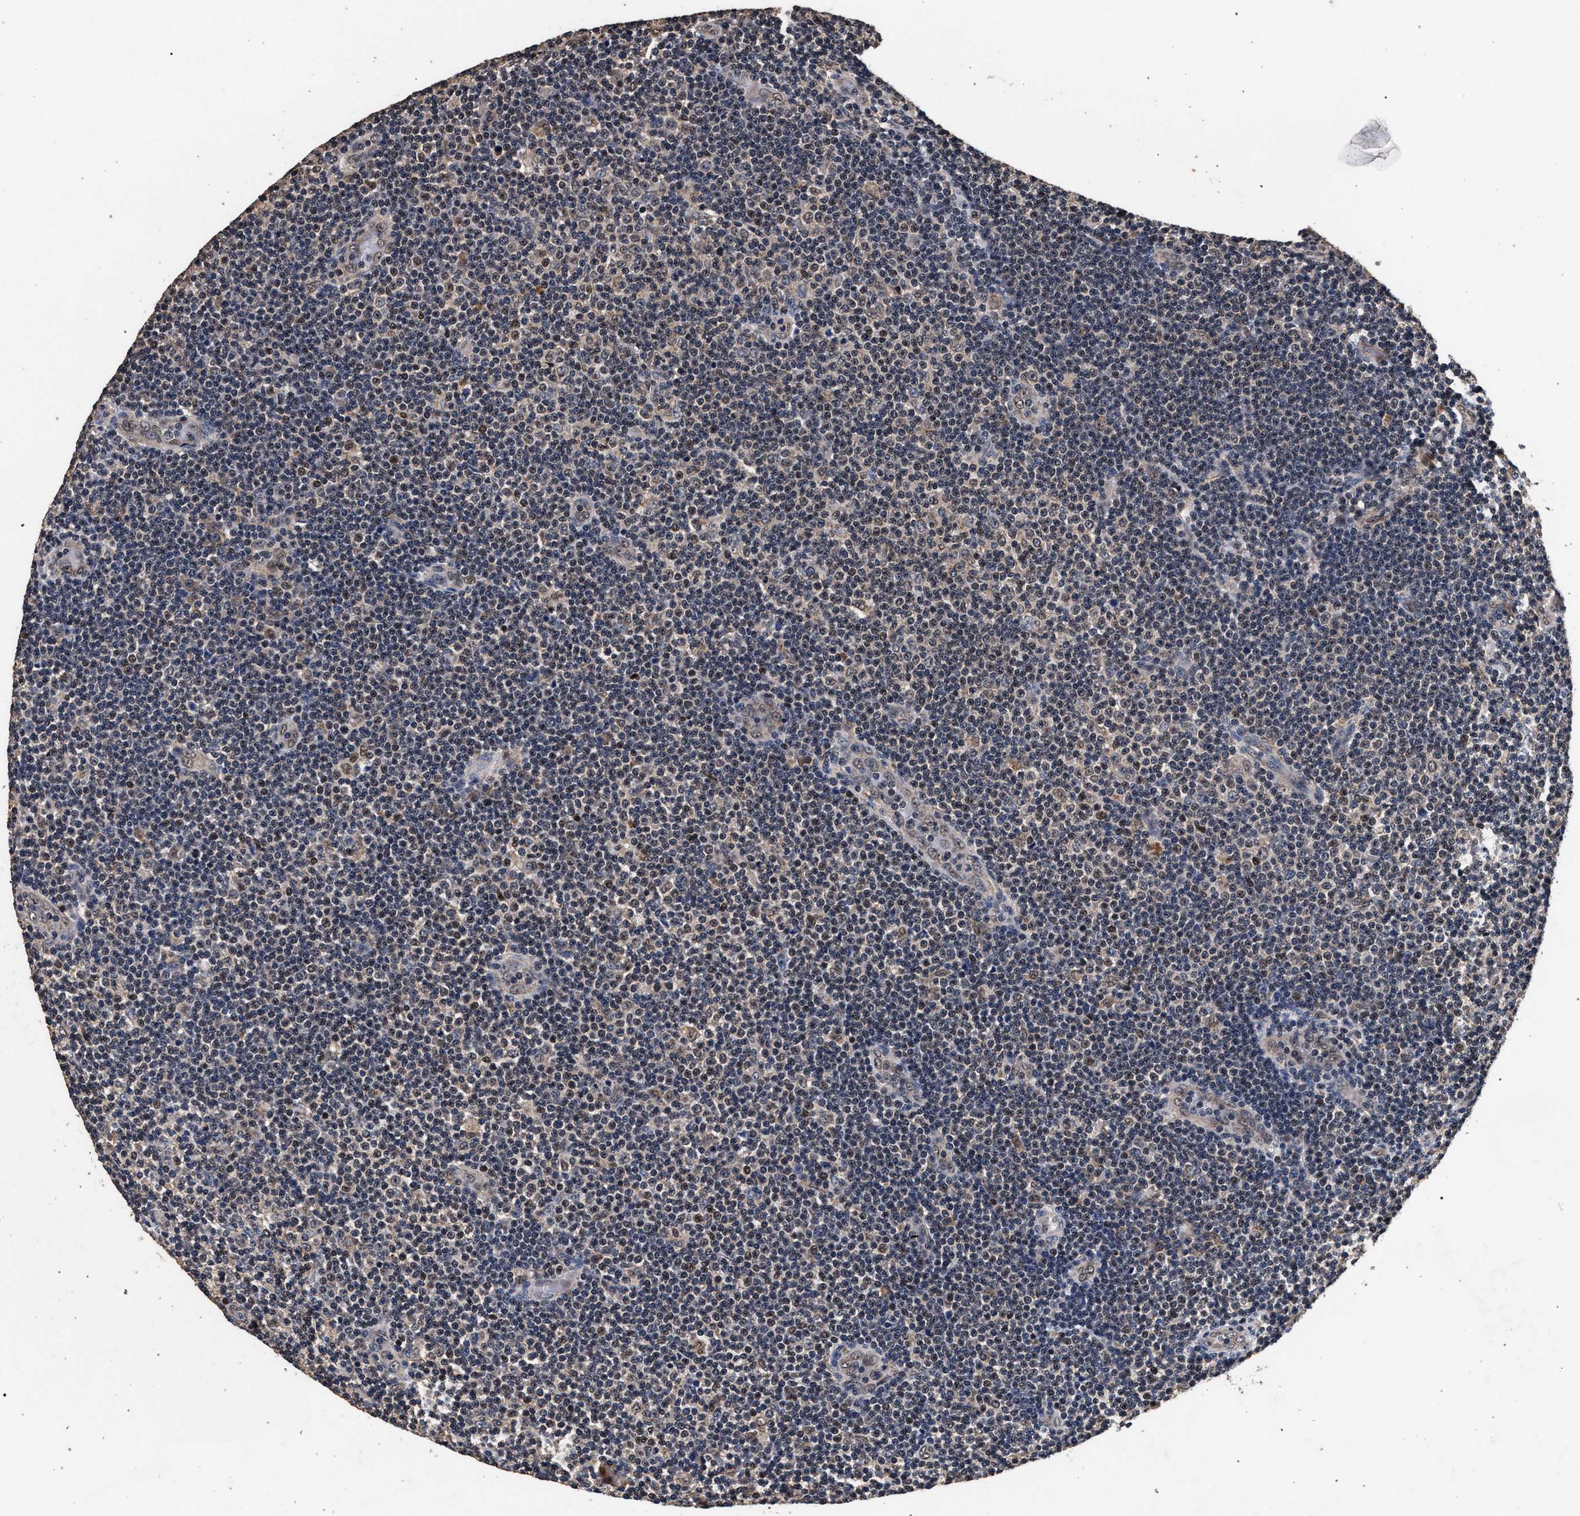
{"staining": {"intensity": "weak", "quantity": "25%-75%", "location": "nuclear"}, "tissue": "lymphoma", "cell_type": "Tumor cells", "image_type": "cancer", "snomed": [{"axis": "morphology", "description": "Malignant lymphoma, non-Hodgkin's type, Low grade"}, {"axis": "topography", "description": "Lymph node"}], "caption": "Human lymphoma stained with a brown dye reveals weak nuclear positive positivity in about 25%-75% of tumor cells.", "gene": "ACOX1", "patient": {"sex": "male", "age": 83}}